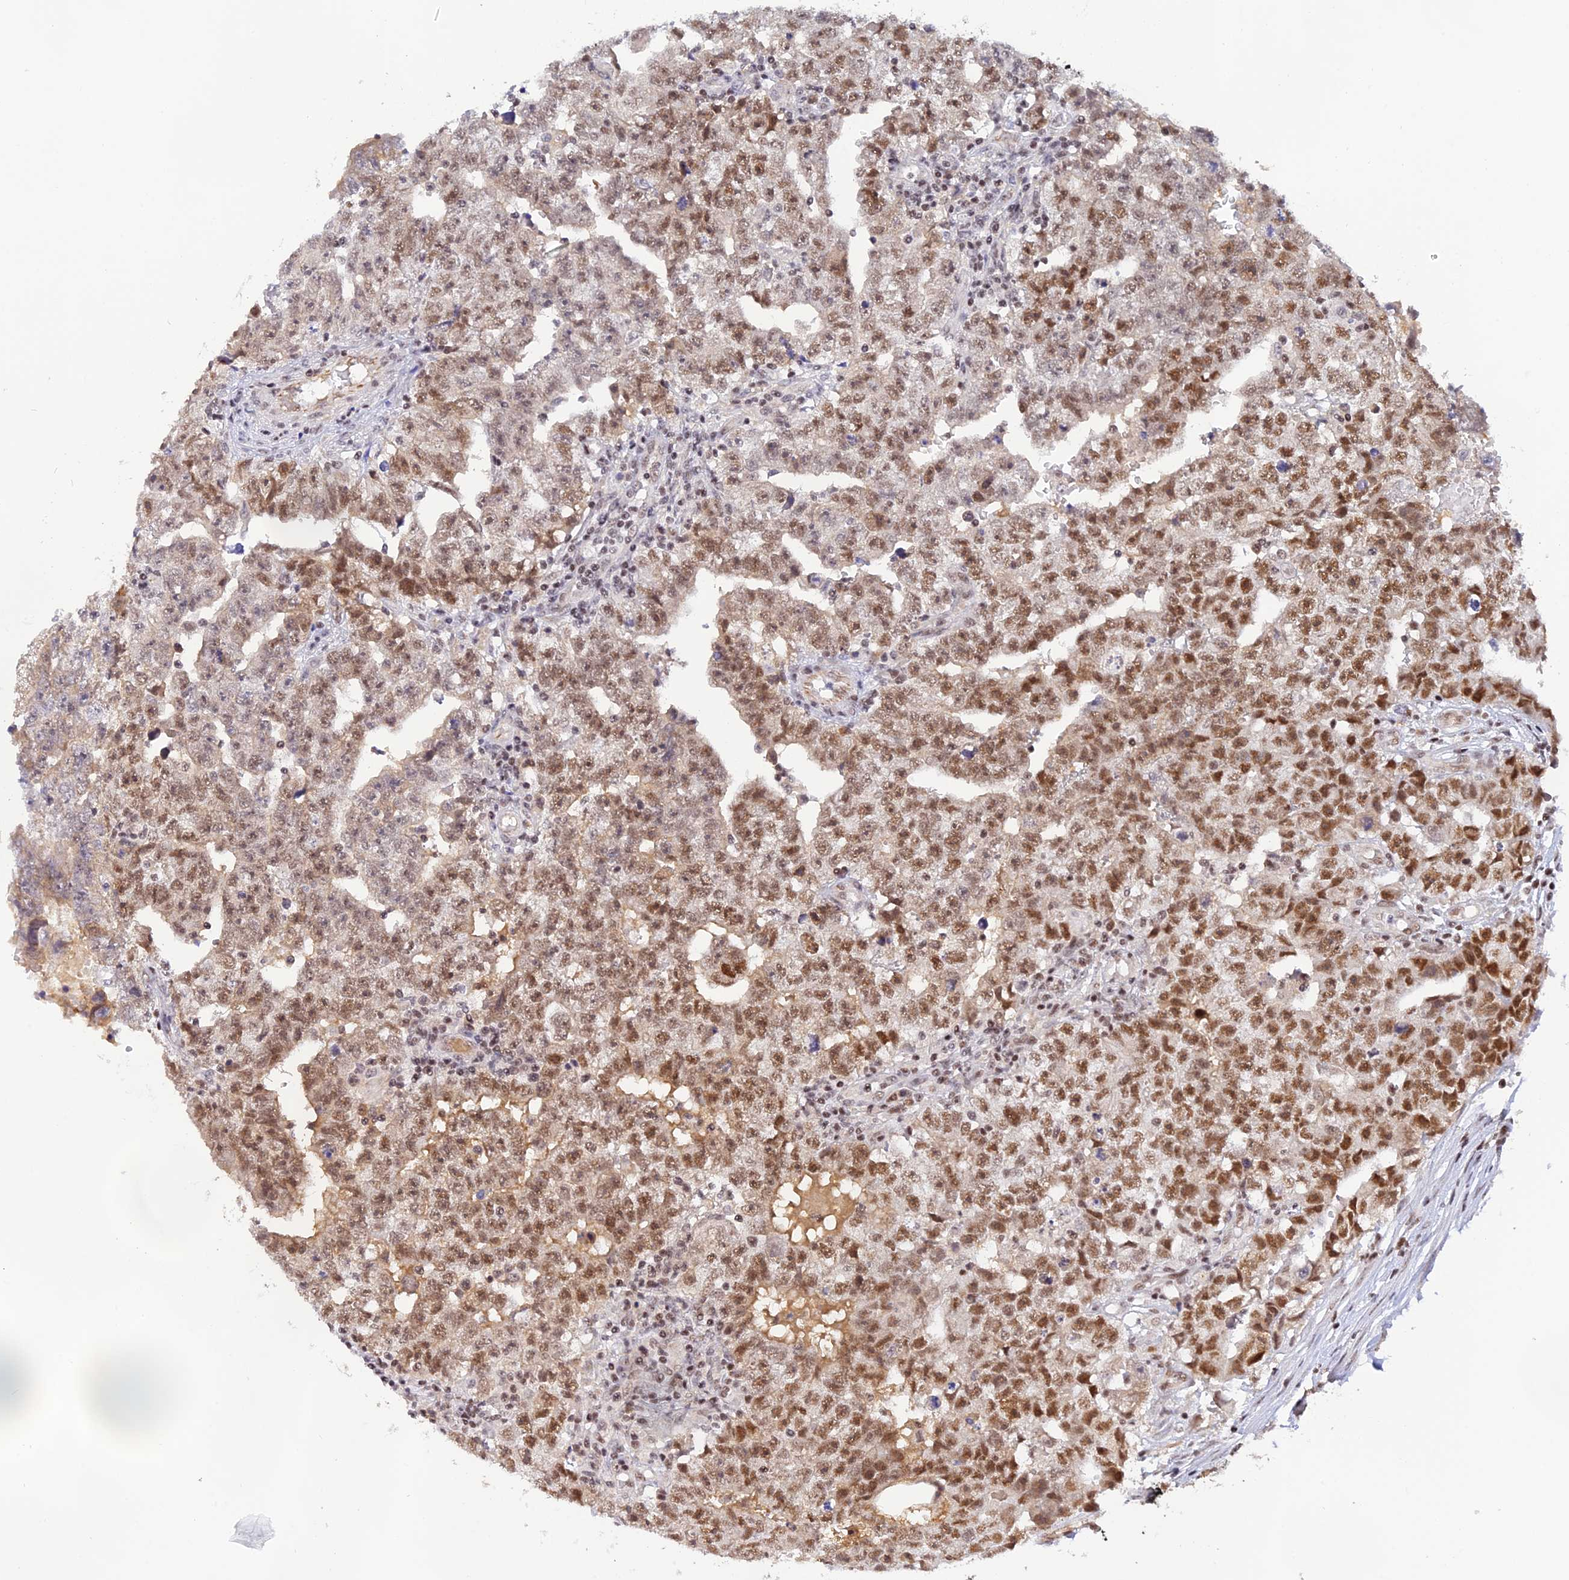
{"staining": {"intensity": "moderate", "quantity": ">75%", "location": "nuclear"}, "tissue": "testis cancer", "cell_type": "Tumor cells", "image_type": "cancer", "snomed": [{"axis": "morphology", "description": "Carcinoma, Embryonal, NOS"}, {"axis": "topography", "description": "Testis"}], "caption": "This histopathology image shows immunohistochemistry staining of human testis cancer, with medium moderate nuclear expression in approximately >75% of tumor cells.", "gene": "THAP11", "patient": {"sex": "male", "age": 25}}